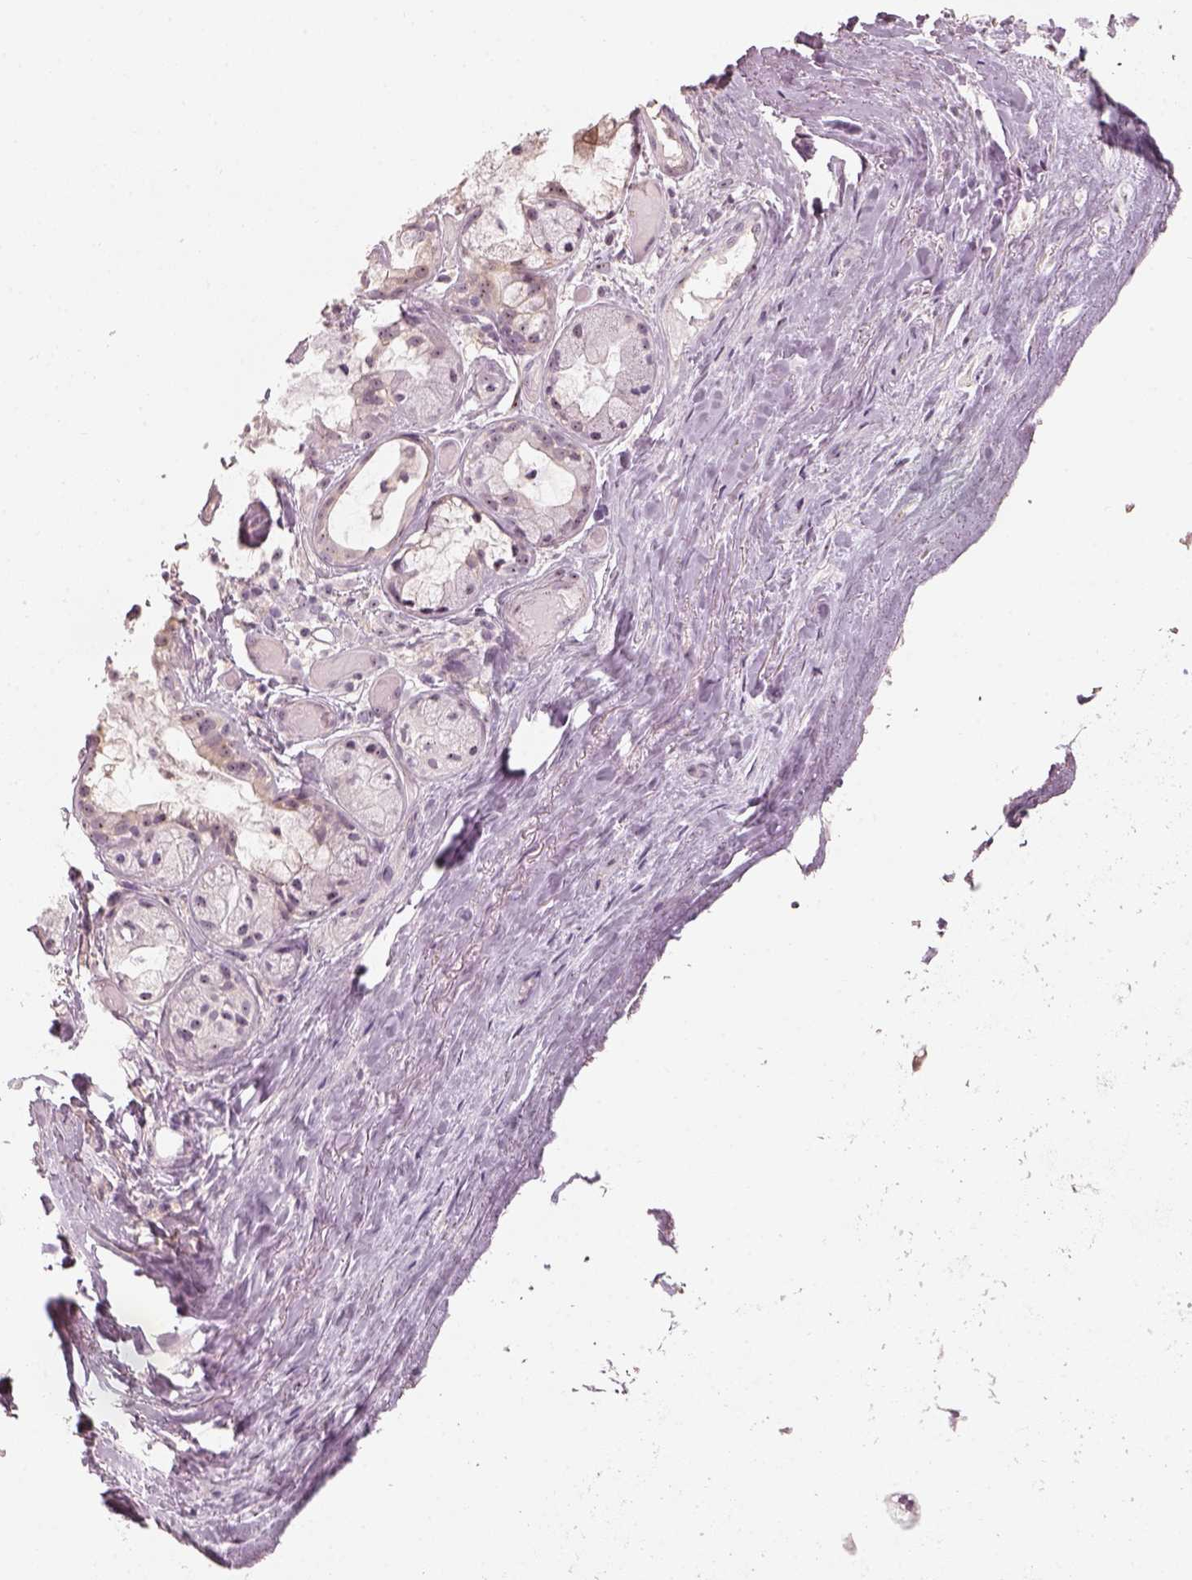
{"staining": {"intensity": "negative", "quantity": "none", "location": "none"}, "tissue": "soft tissue", "cell_type": "Fibroblasts", "image_type": "normal", "snomed": [{"axis": "morphology", "description": "Normal tissue, NOS"}, {"axis": "topography", "description": "Cartilage tissue"}], "caption": "This is a photomicrograph of immunohistochemistry (IHC) staining of benign soft tissue, which shows no staining in fibroblasts.", "gene": "CDS1", "patient": {"sex": "male", "age": 62}}